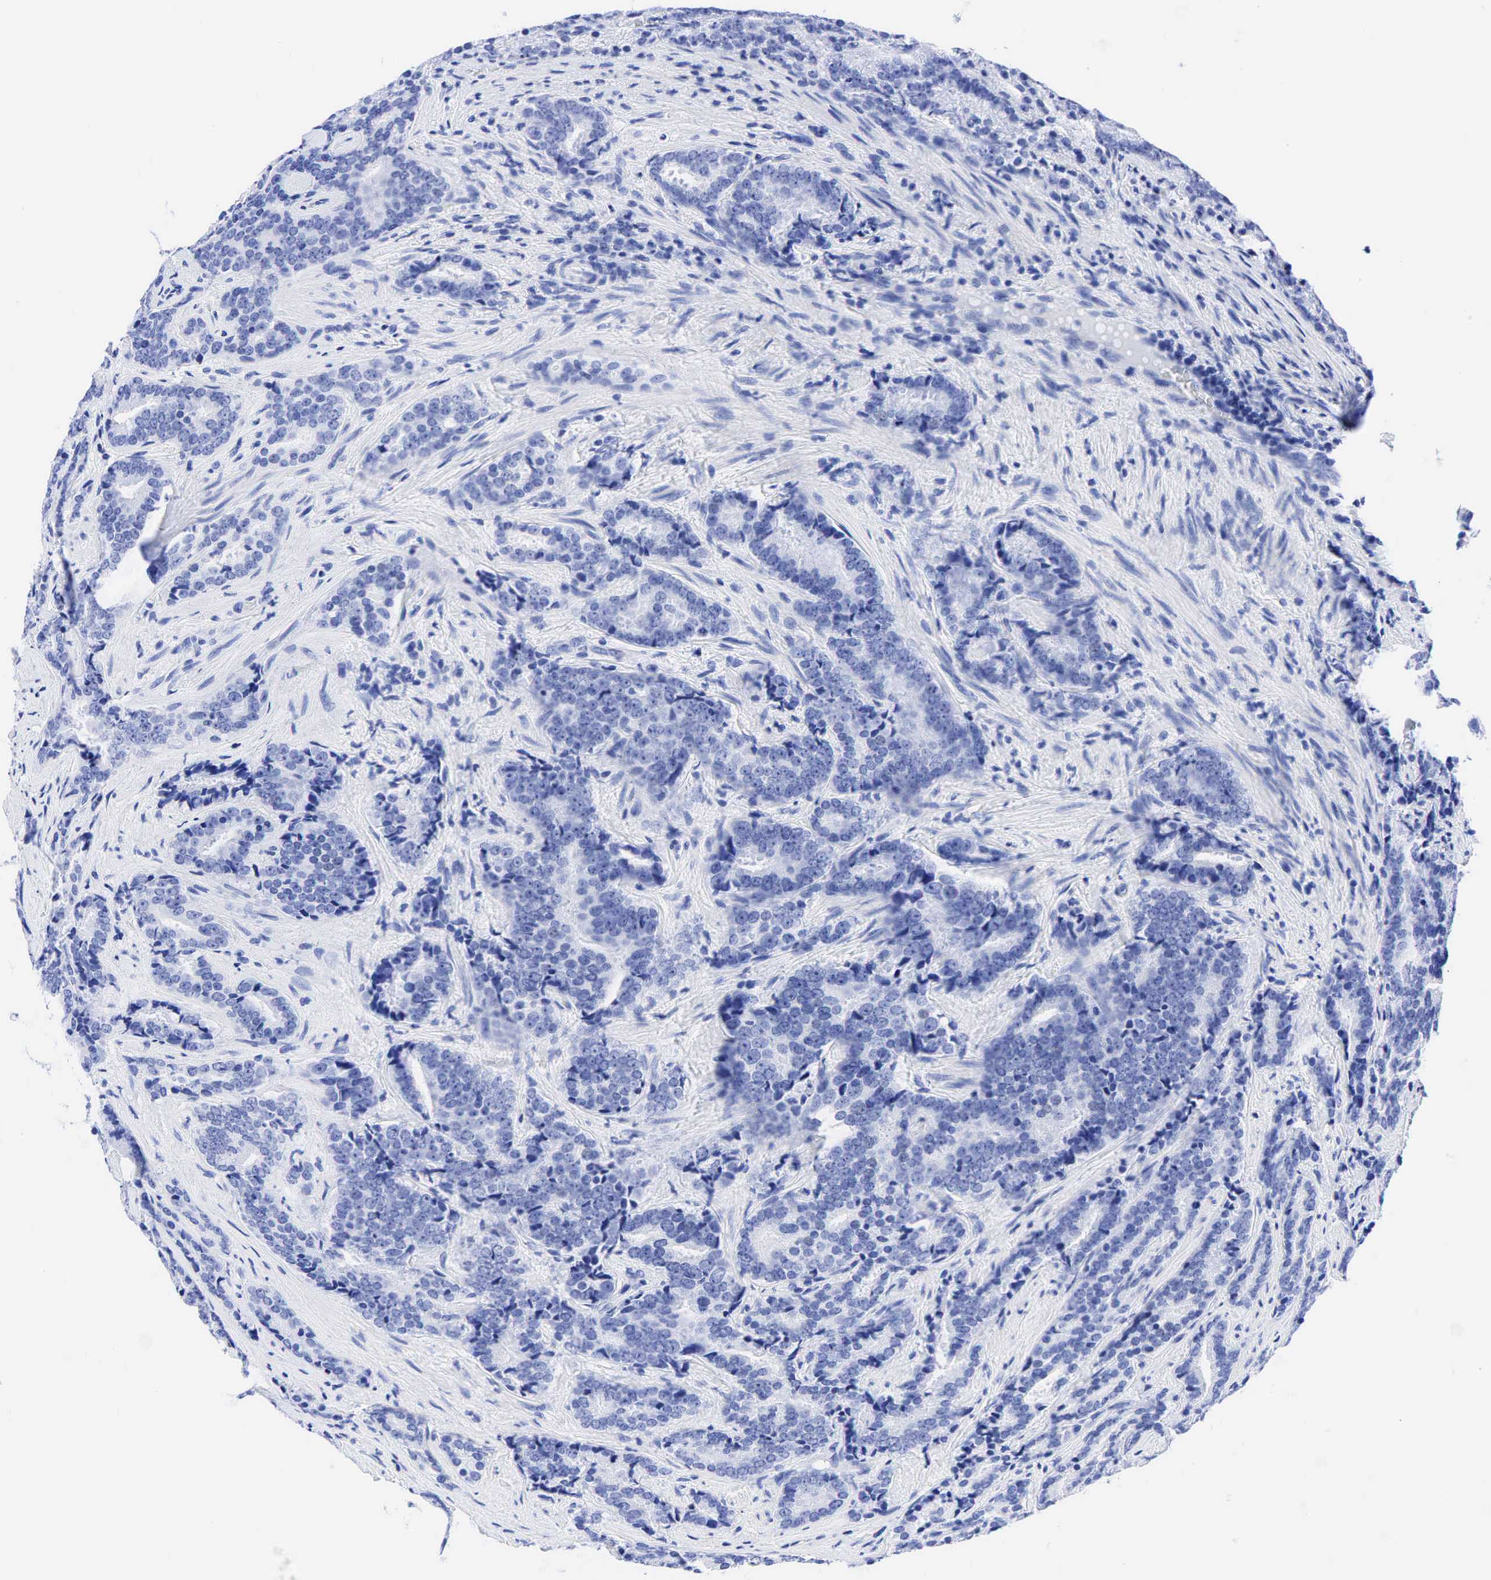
{"staining": {"intensity": "negative", "quantity": "none", "location": "none"}, "tissue": "prostate cancer", "cell_type": "Tumor cells", "image_type": "cancer", "snomed": [{"axis": "morphology", "description": "Adenocarcinoma, Medium grade"}, {"axis": "topography", "description": "Prostate"}], "caption": "Immunohistochemistry (IHC) of human prostate cancer displays no expression in tumor cells.", "gene": "CEACAM5", "patient": {"sex": "male", "age": 65}}